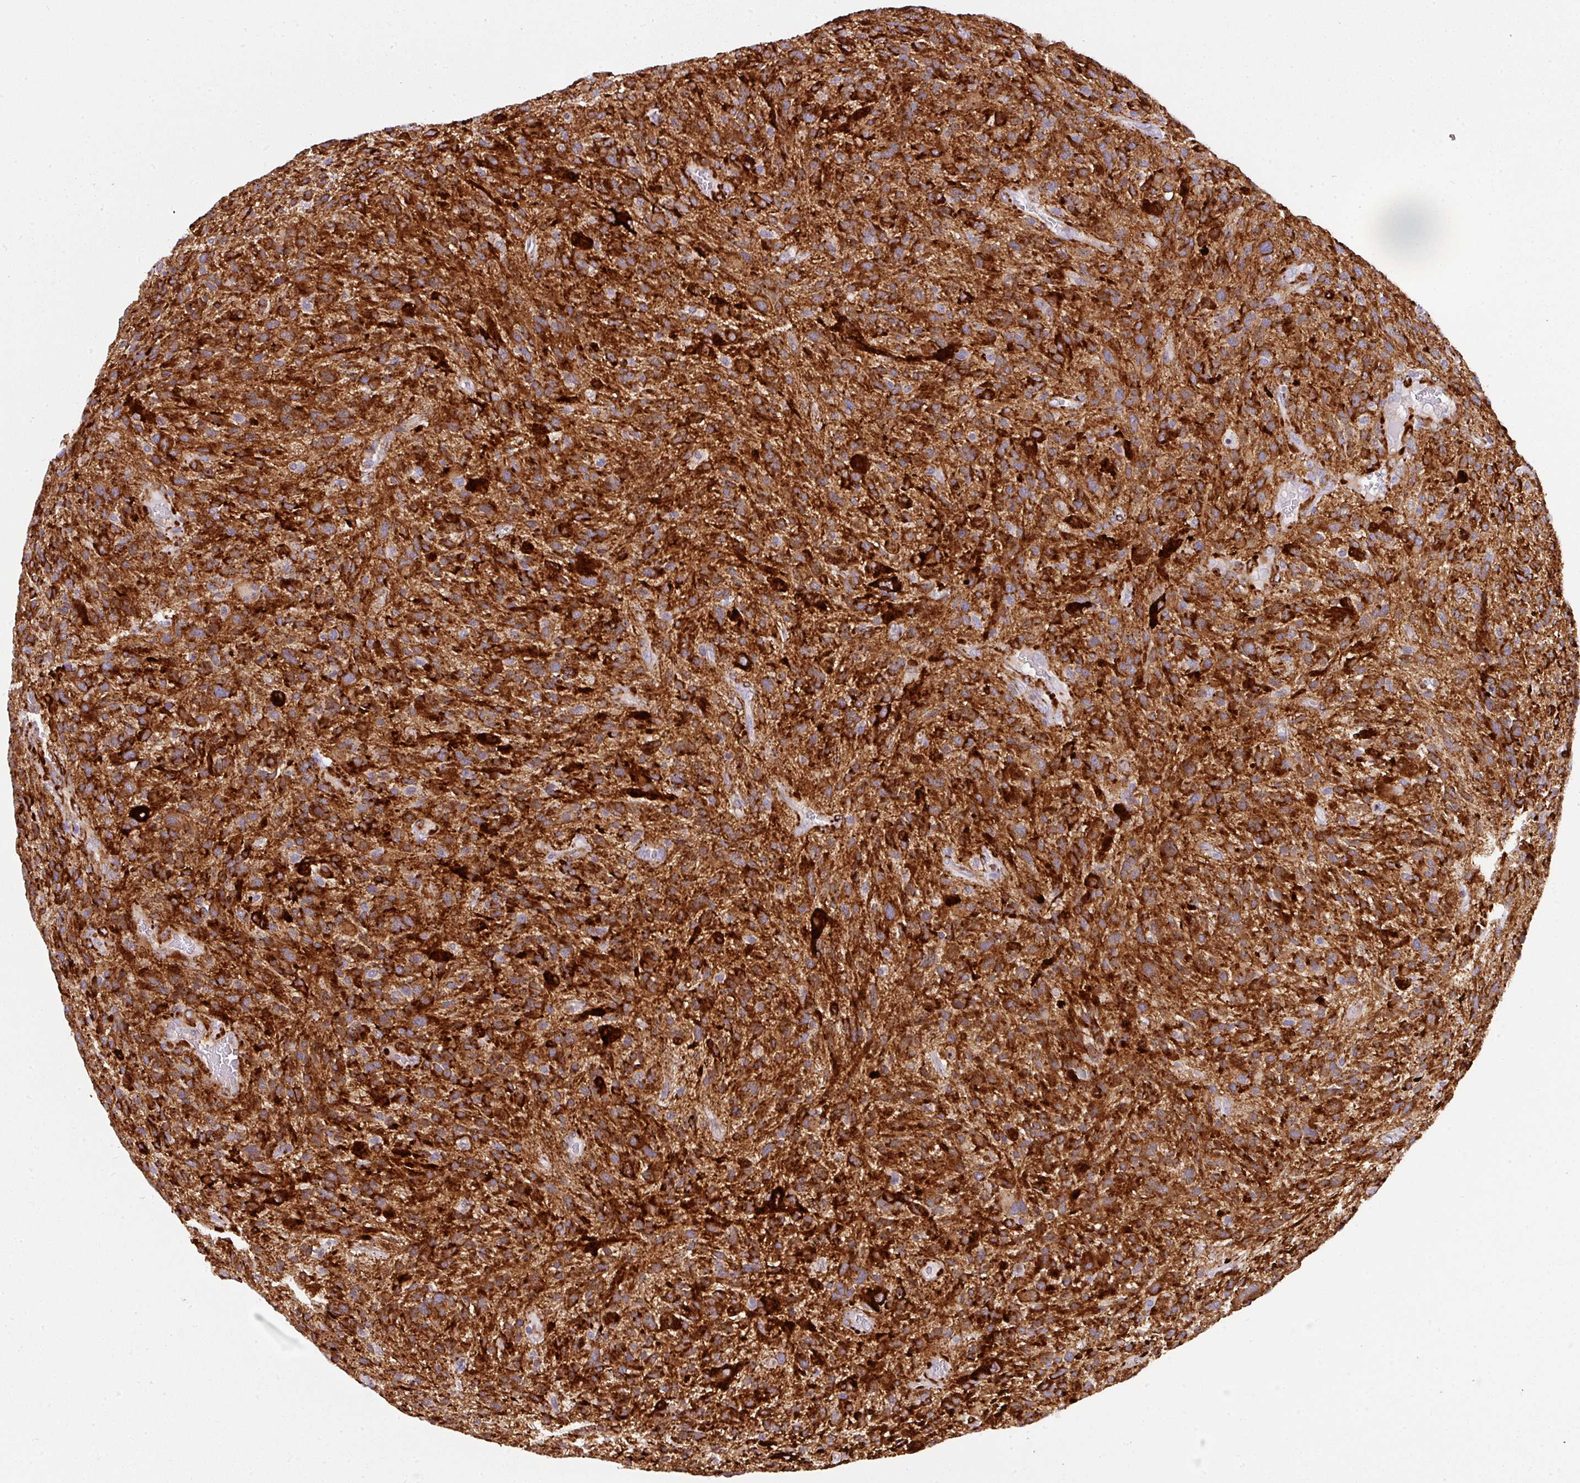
{"staining": {"intensity": "strong", "quantity": ">75%", "location": "cytoplasmic/membranous"}, "tissue": "glioma", "cell_type": "Tumor cells", "image_type": "cancer", "snomed": [{"axis": "morphology", "description": "Glioma, malignant, High grade"}, {"axis": "topography", "description": "Brain"}], "caption": "Approximately >75% of tumor cells in glioma display strong cytoplasmic/membranous protein staining as visualized by brown immunohistochemical staining.", "gene": "BEND5", "patient": {"sex": "male", "age": 47}}